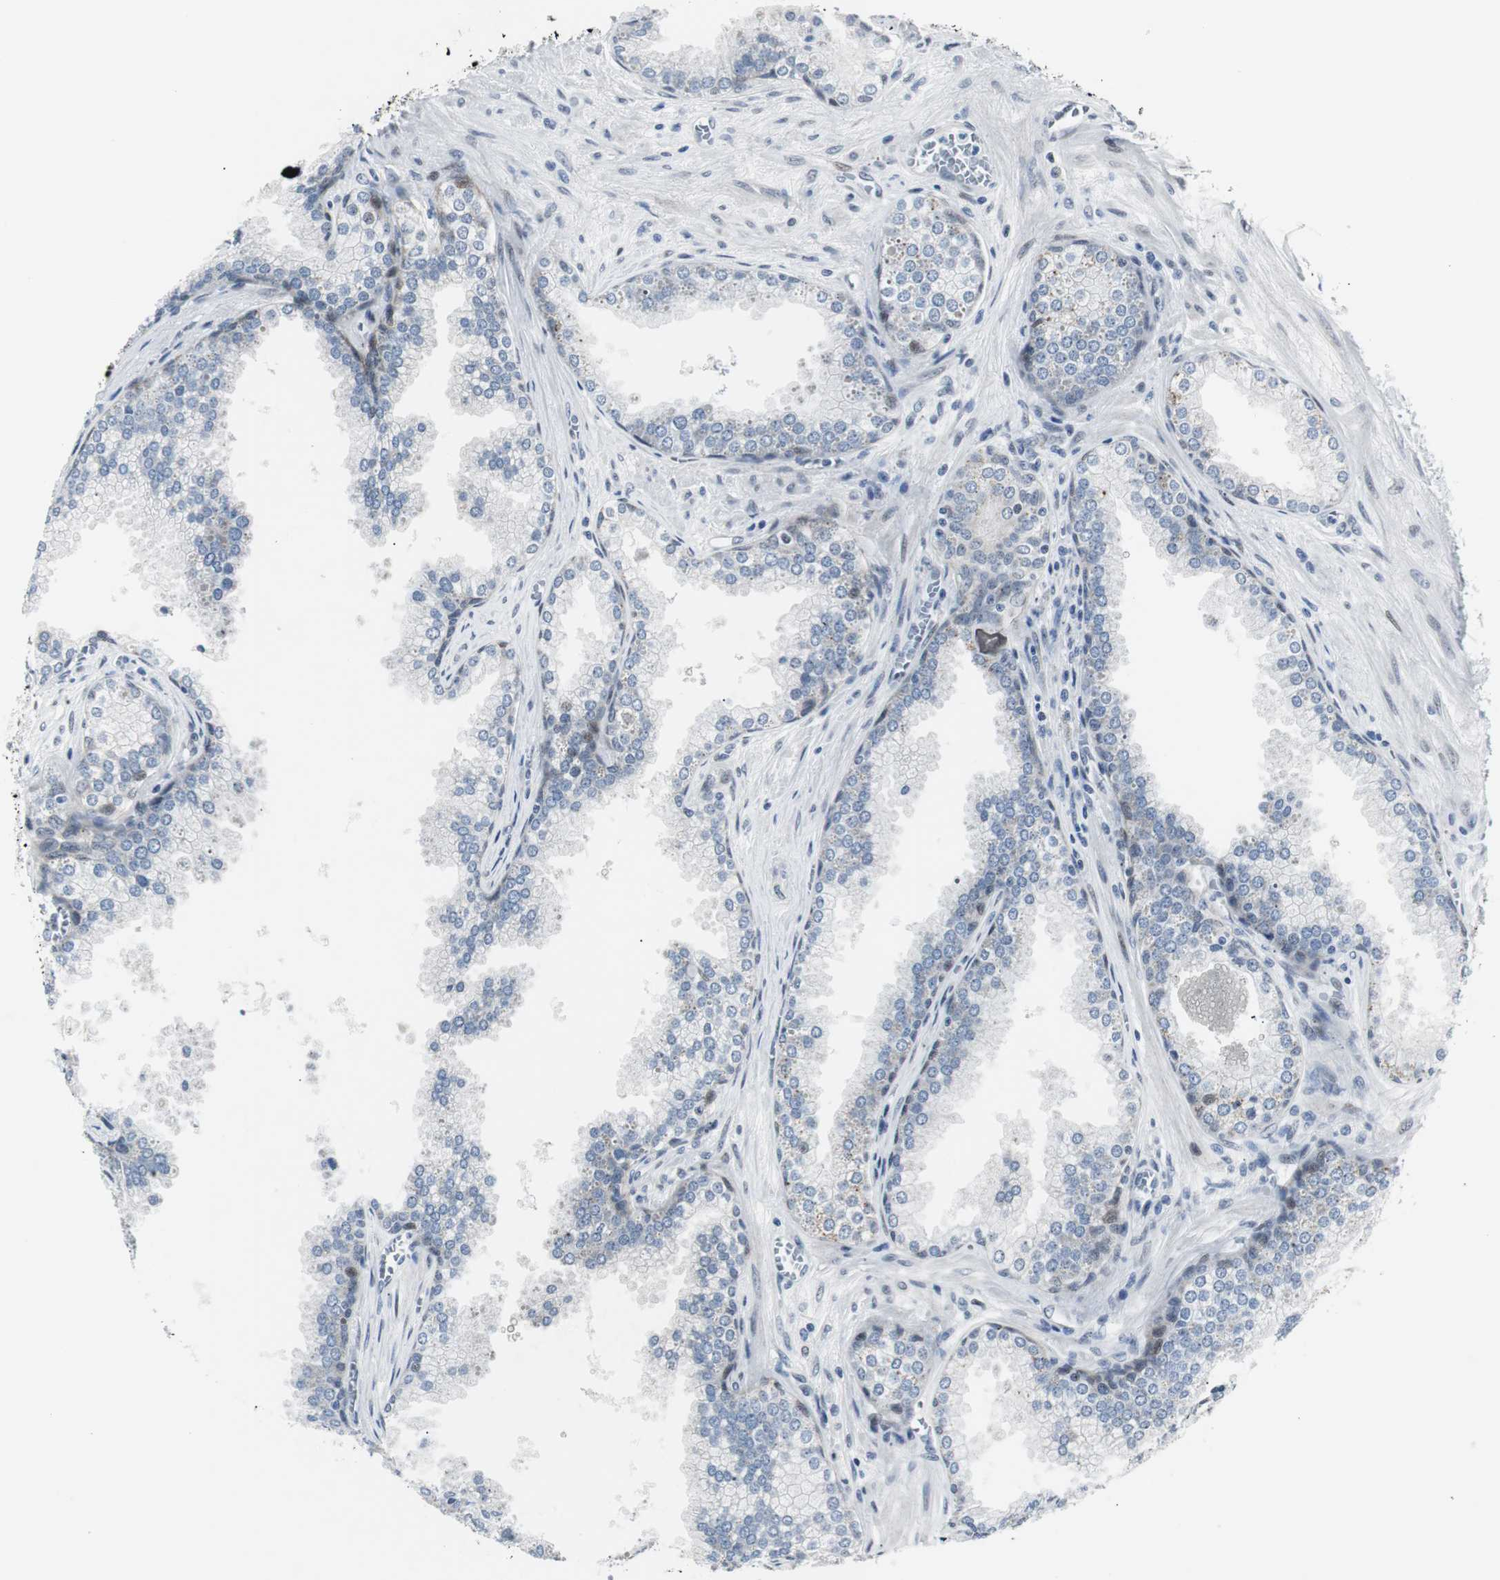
{"staining": {"intensity": "negative", "quantity": "none", "location": "none"}, "tissue": "prostate cancer", "cell_type": "Tumor cells", "image_type": "cancer", "snomed": [{"axis": "morphology", "description": "Adenocarcinoma, Low grade"}, {"axis": "topography", "description": "Prostate"}], "caption": "This is a micrograph of immunohistochemistry staining of low-grade adenocarcinoma (prostate), which shows no positivity in tumor cells.", "gene": "MTA1", "patient": {"sex": "male", "age": 60}}